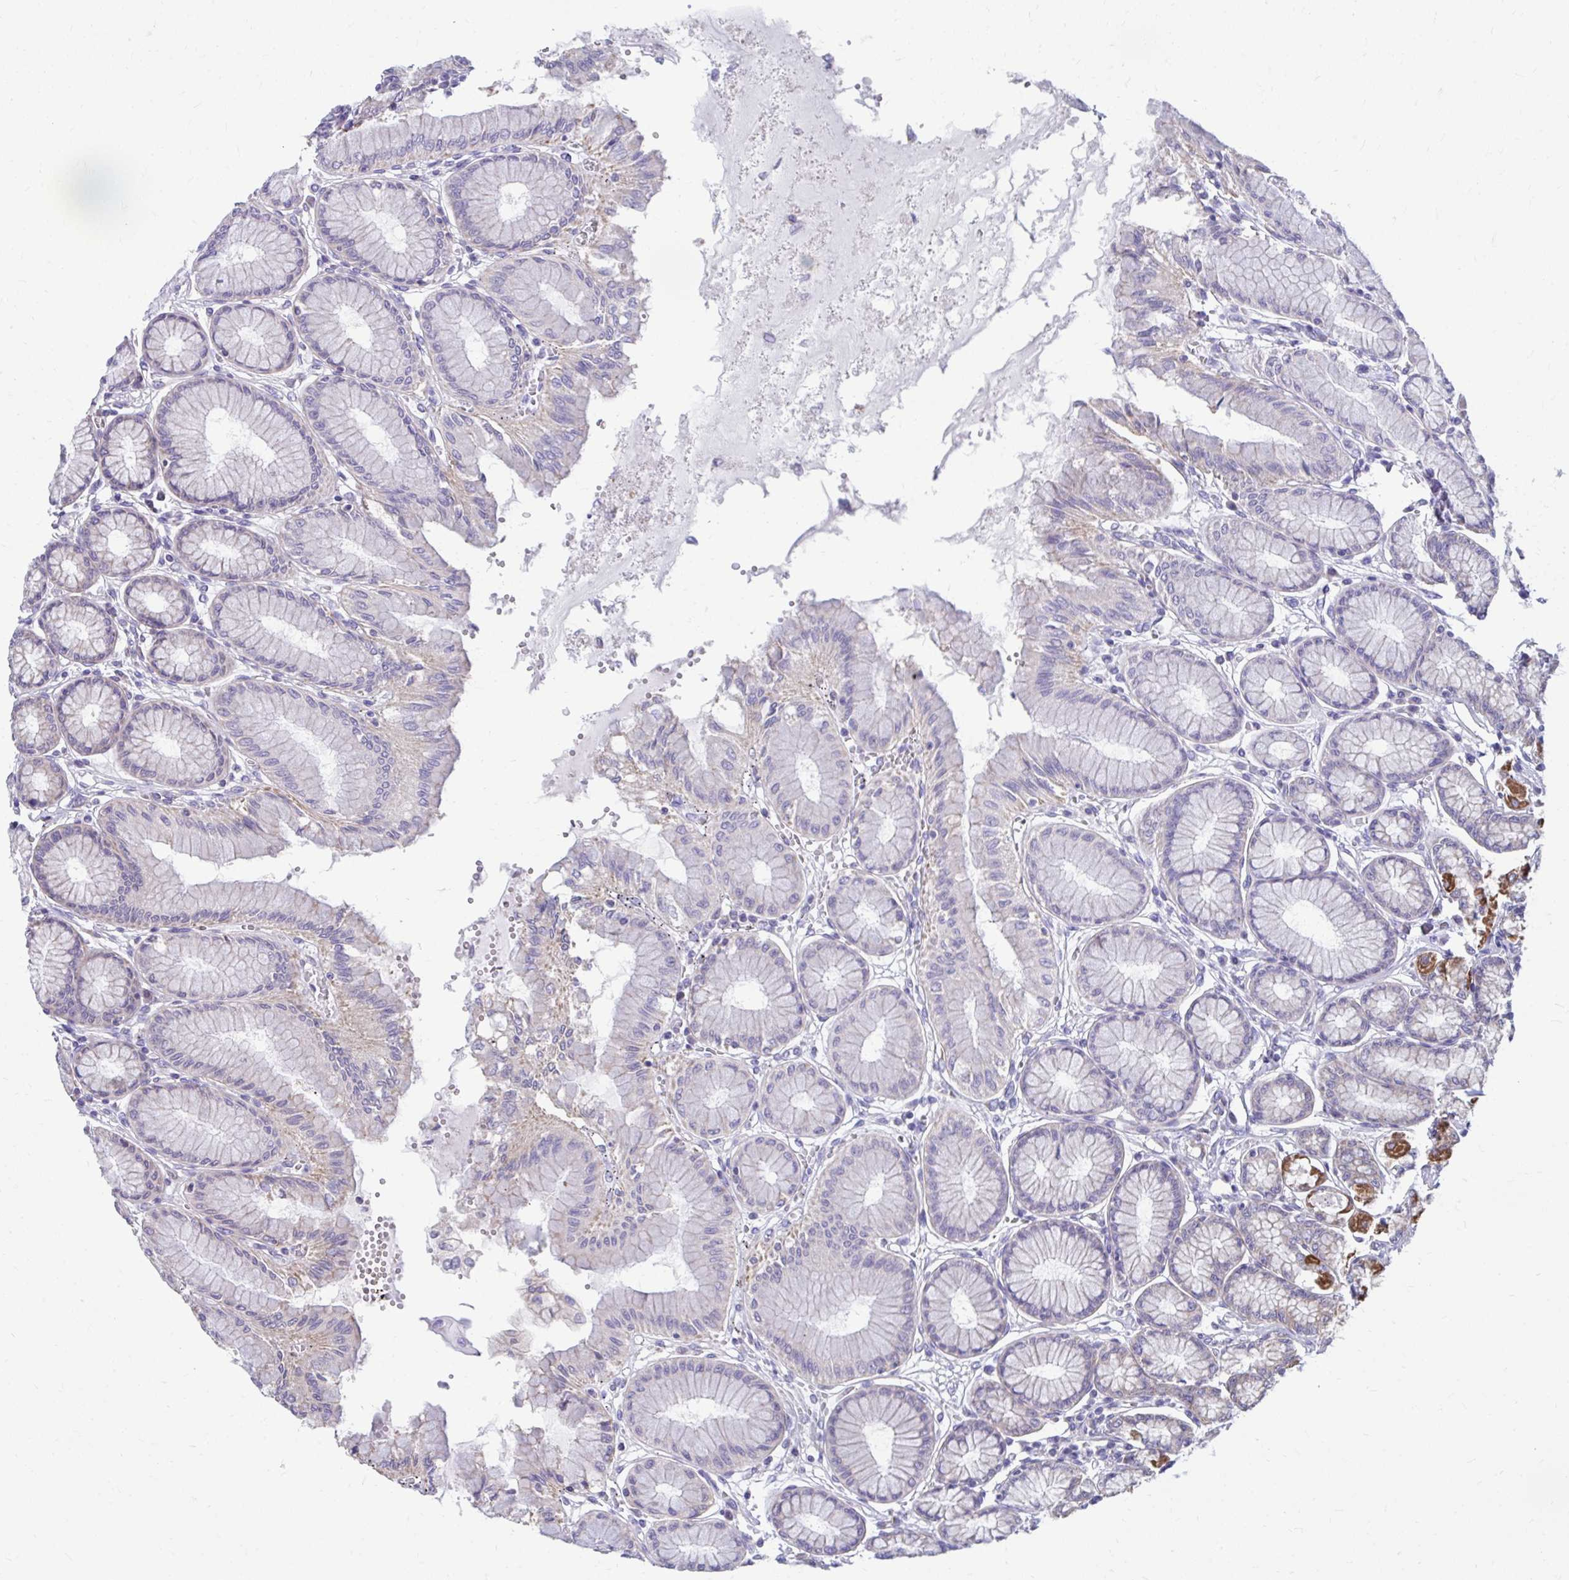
{"staining": {"intensity": "strong", "quantity": "<25%", "location": "cytoplasmic/membranous"}, "tissue": "stomach", "cell_type": "Glandular cells", "image_type": "normal", "snomed": [{"axis": "morphology", "description": "Normal tissue, NOS"}, {"axis": "topography", "description": "Stomach"}, {"axis": "topography", "description": "Stomach, lower"}], "caption": "Protein analysis of normal stomach displays strong cytoplasmic/membranous positivity in approximately <25% of glandular cells. The staining was performed using DAB, with brown indicating positive protein expression. Nuclei are stained blue with hematoxylin.", "gene": "LINGO4", "patient": {"sex": "male", "age": 76}}